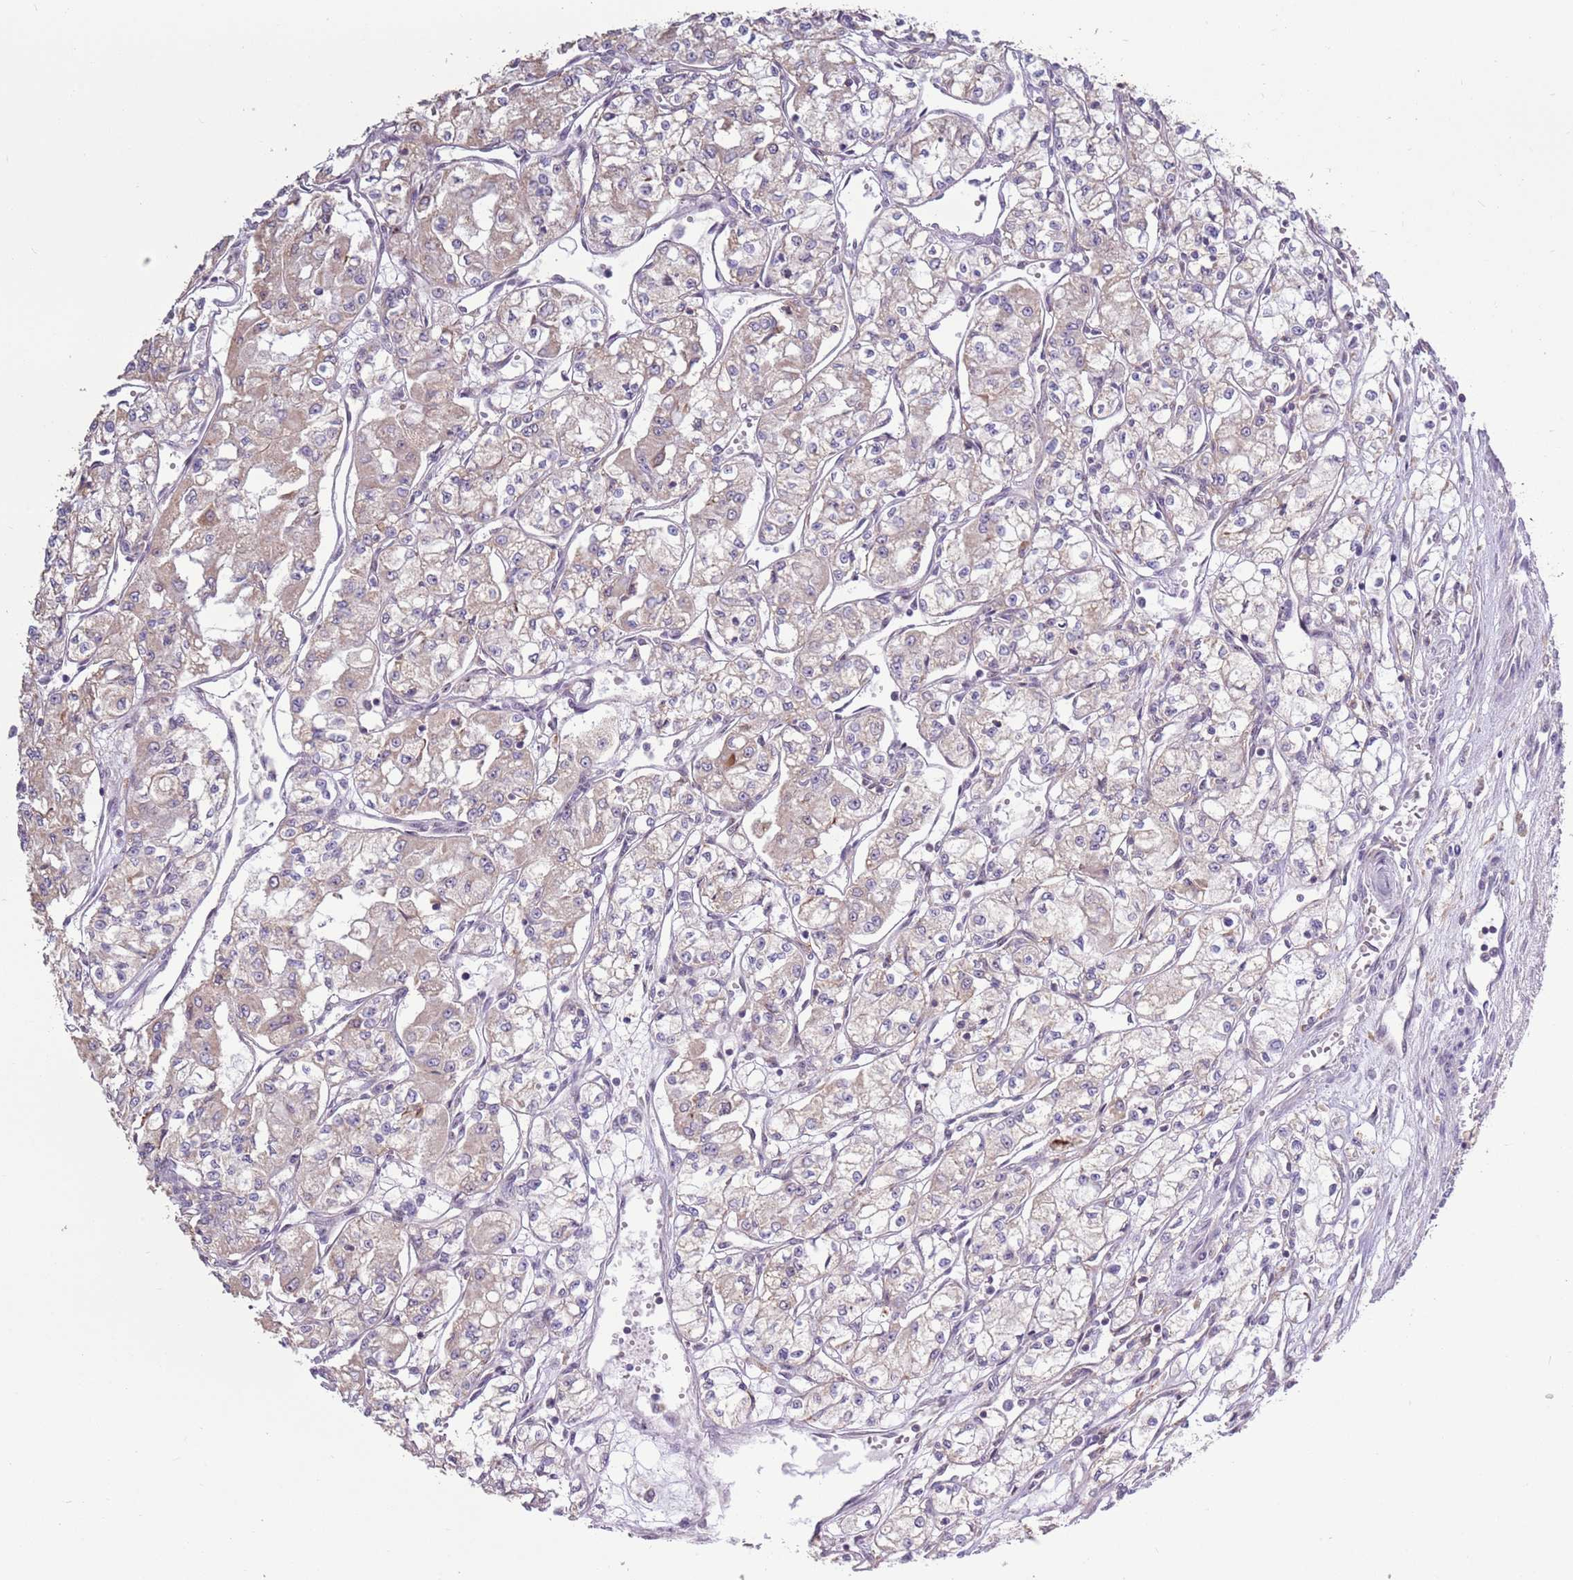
{"staining": {"intensity": "weak", "quantity": "25%-75%", "location": "cytoplasmic/membranous"}, "tissue": "renal cancer", "cell_type": "Tumor cells", "image_type": "cancer", "snomed": [{"axis": "morphology", "description": "Adenocarcinoma, NOS"}, {"axis": "topography", "description": "Kidney"}], "caption": "Renal cancer was stained to show a protein in brown. There is low levels of weak cytoplasmic/membranous staining in about 25%-75% of tumor cells.", "gene": "CAPN9", "patient": {"sex": "male", "age": 59}}